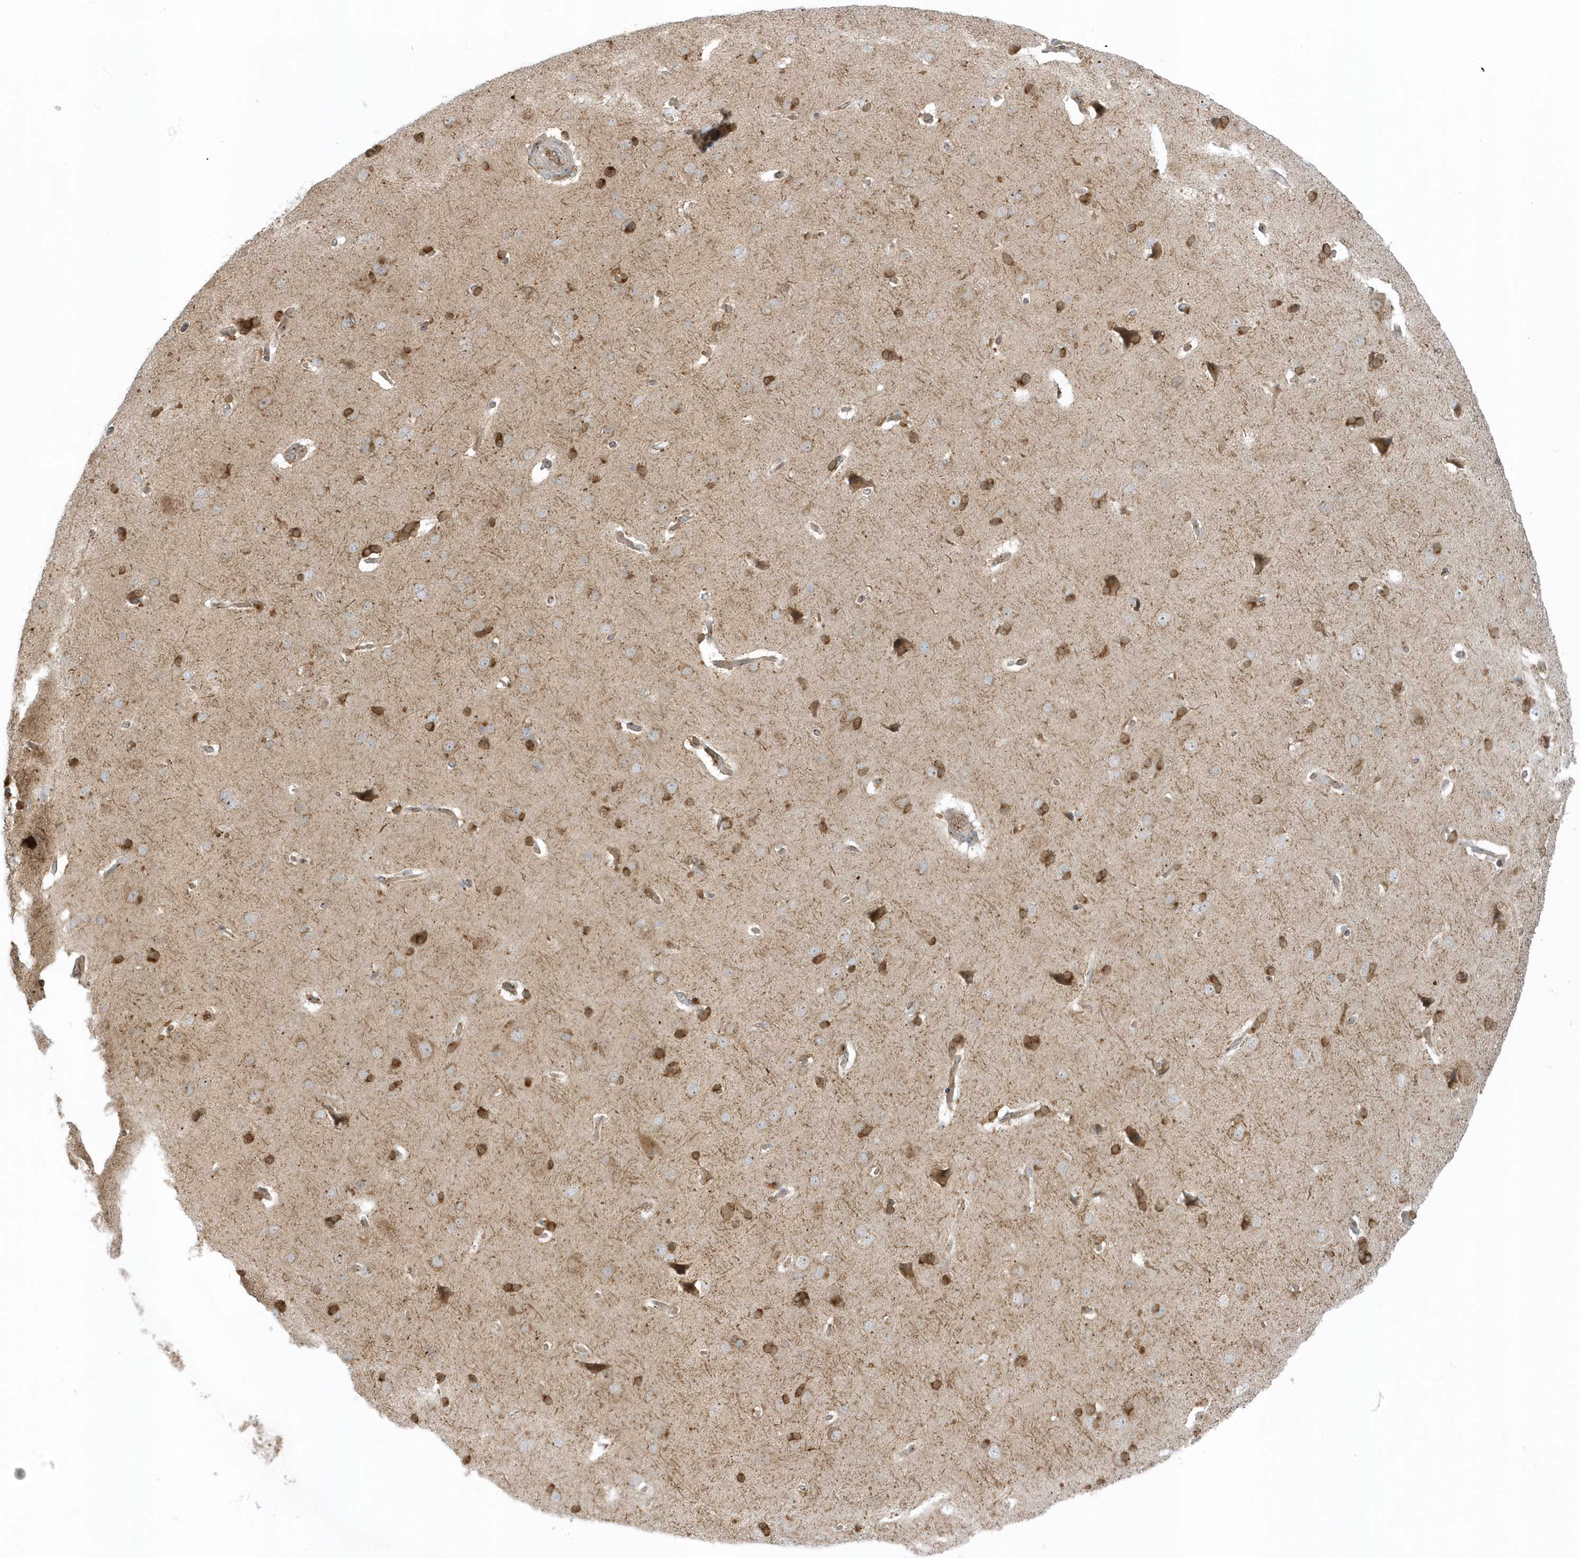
{"staining": {"intensity": "weak", "quantity": ">75%", "location": "cytoplasmic/membranous"}, "tissue": "cerebral cortex", "cell_type": "Endothelial cells", "image_type": "normal", "snomed": [{"axis": "morphology", "description": "Normal tissue, NOS"}, {"axis": "topography", "description": "Cerebral cortex"}], "caption": "Immunohistochemical staining of benign cerebral cortex exhibits >75% levels of weak cytoplasmic/membranous protein staining in about >75% of endothelial cells. (DAB (3,3'-diaminobenzidine) IHC, brown staining for protein, blue staining for nuclei).", "gene": "RPP40", "patient": {"sex": "male", "age": 62}}